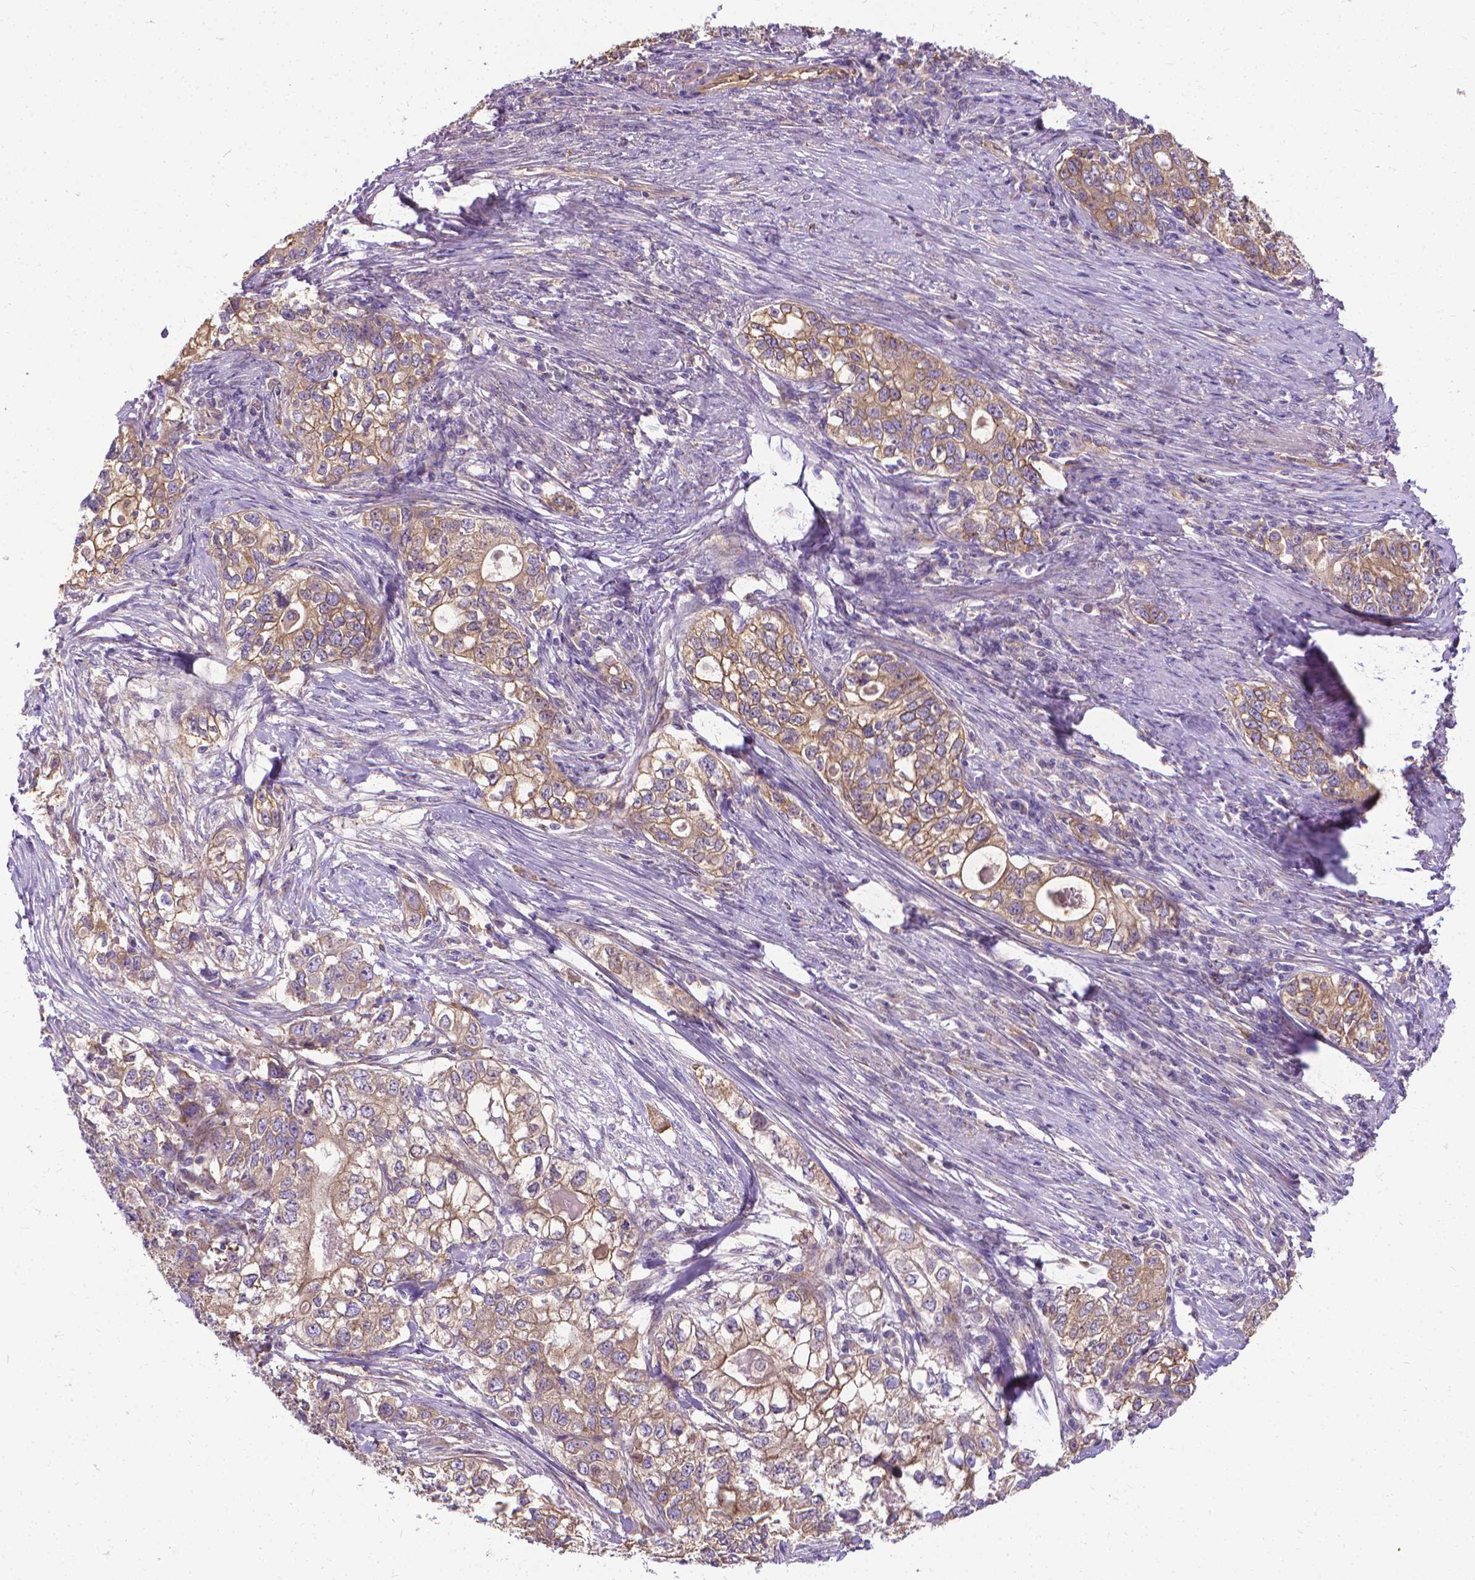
{"staining": {"intensity": "moderate", "quantity": ">75%", "location": "cytoplasmic/membranous"}, "tissue": "stomach cancer", "cell_type": "Tumor cells", "image_type": "cancer", "snomed": [{"axis": "morphology", "description": "Adenocarcinoma, NOS"}, {"axis": "topography", "description": "Stomach, lower"}], "caption": "IHC of stomach cancer exhibits medium levels of moderate cytoplasmic/membranous staining in approximately >75% of tumor cells.", "gene": "CFAP299", "patient": {"sex": "female", "age": 72}}